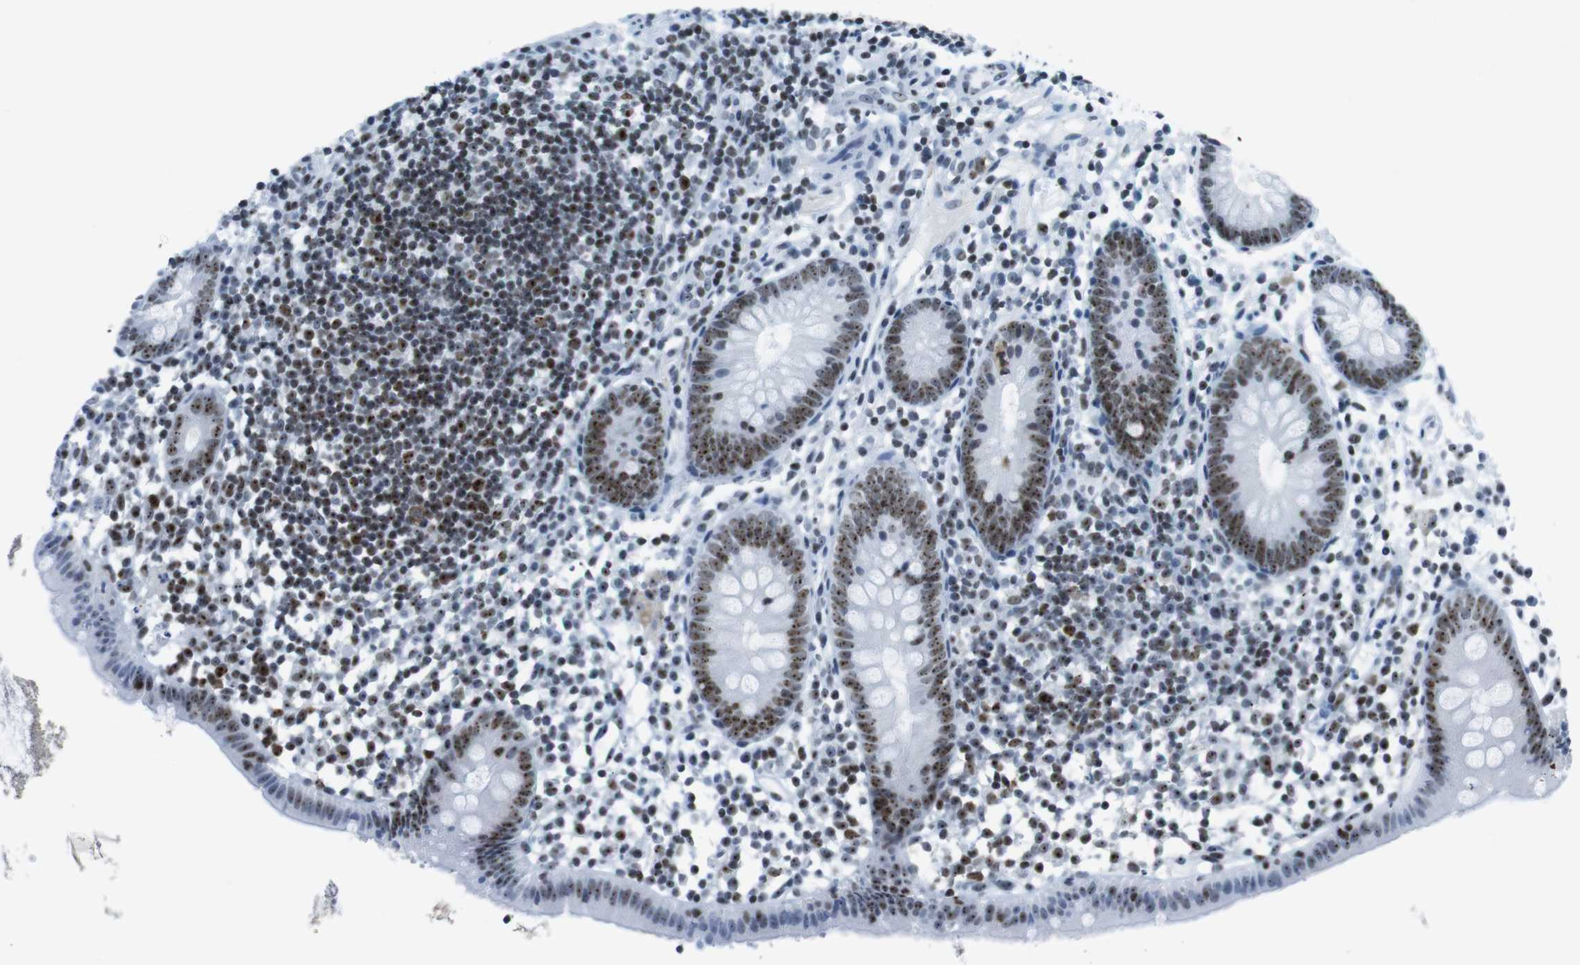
{"staining": {"intensity": "moderate", "quantity": "25%-75%", "location": "nuclear"}, "tissue": "appendix", "cell_type": "Glandular cells", "image_type": "normal", "snomed": [{"axis": "morphology", "description": "Normal tissue, NOS"}, {"axis": "topography", "description": "Appendix"}], "caption": "A medium amount of moderate nuclear expression is appreciated in about 25%-75% of glandular cells in normal appendix.", "gene": "NIFK", "patient": {"sex": "female", "age": 20}}